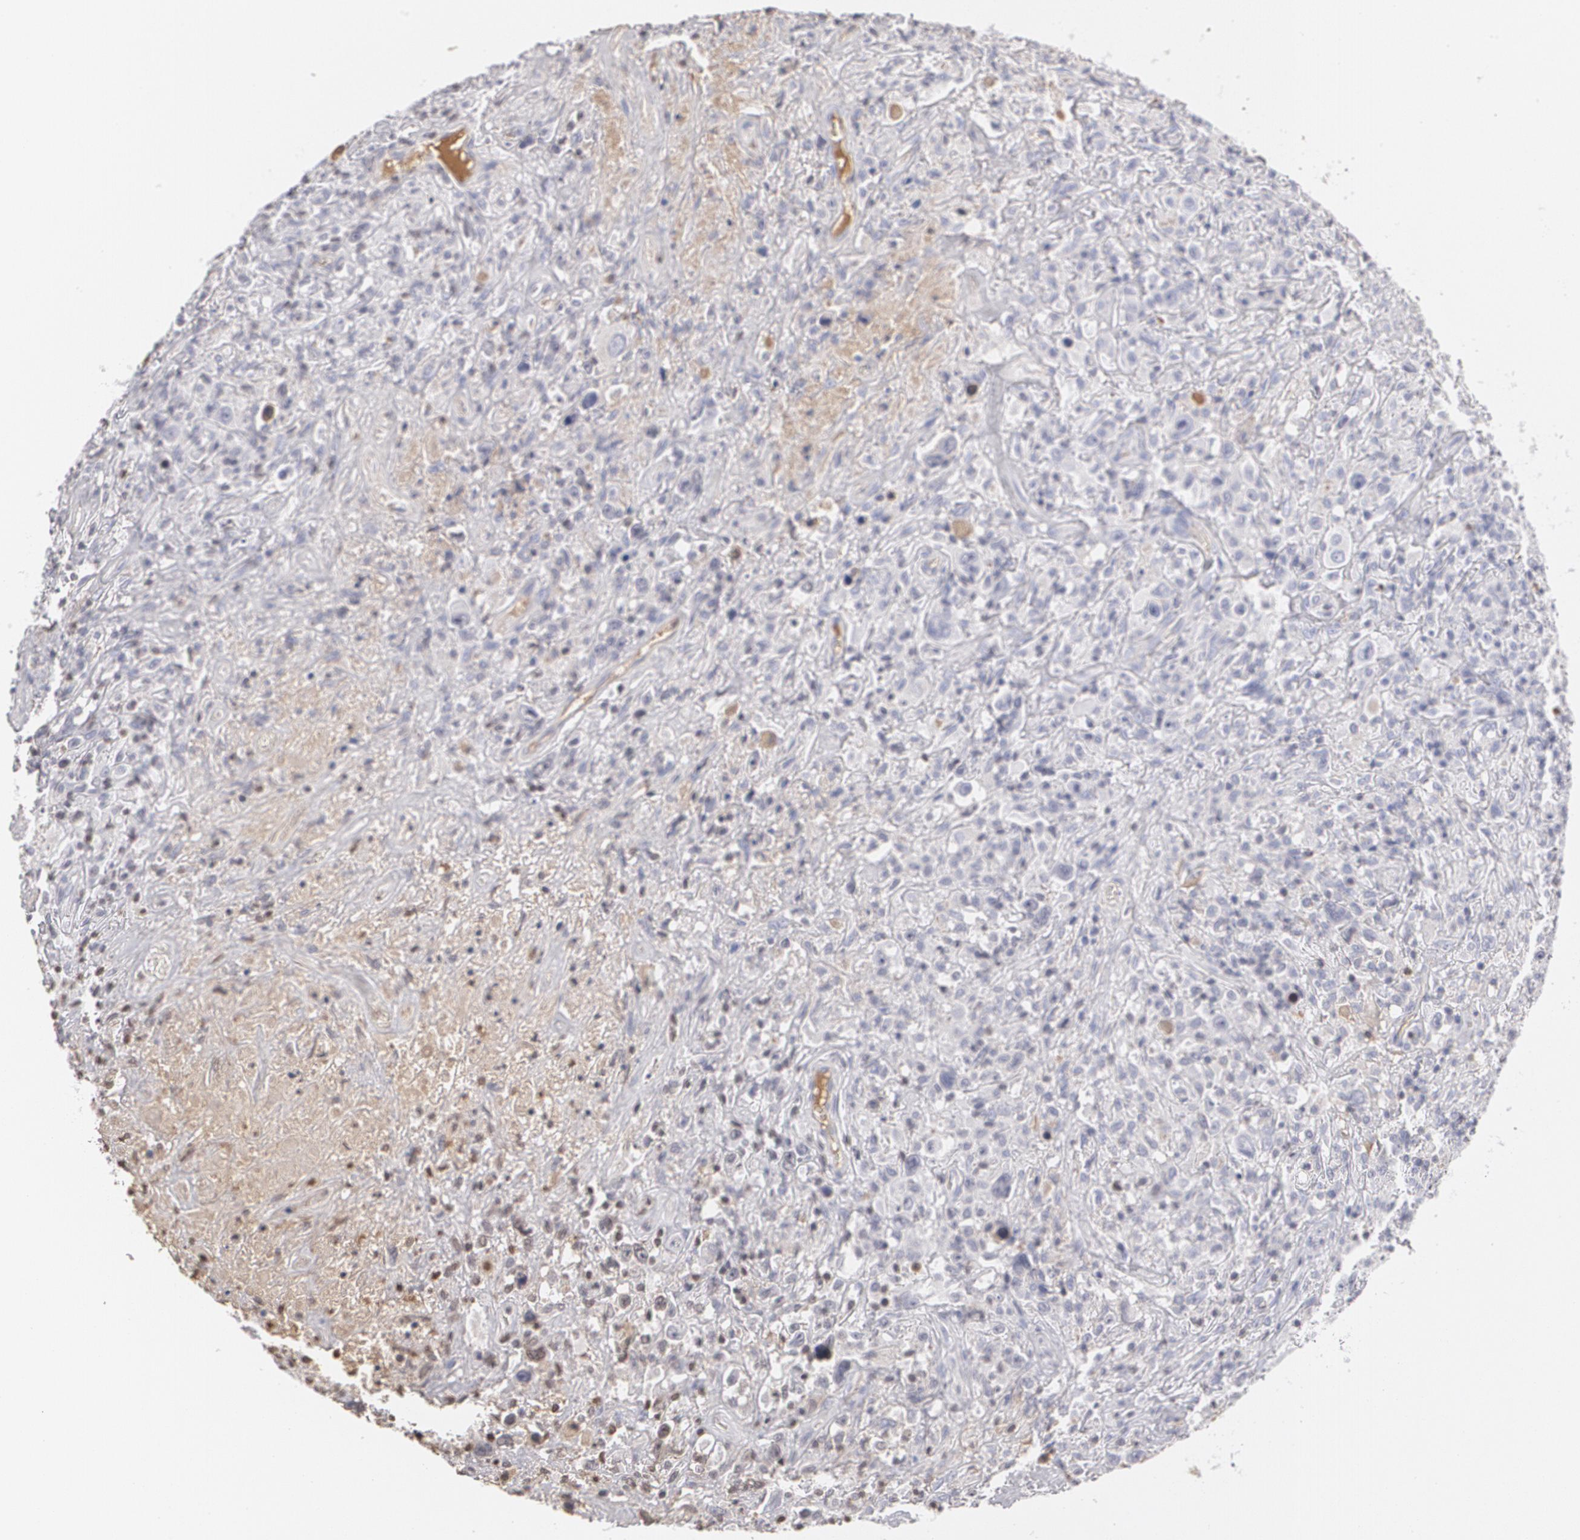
{"staining": {"intensity": "negative", "quantity": "none", "location": "none"}, "tissue": "lymphoma", "cell_type": "Tumor cells", "image_type": "cancer", "snomed": [{"axis": "morphology", "description": "Hodgkin's disease, NOS"}, {"axis": "topography", "description": "Lymph node"}], "caption": "Immunohistochemical staining of lymphoma displays no significant positivity in tumor cells.", "gene": "SERPINA1", "patient": {"sex": "male", "age": 46}}